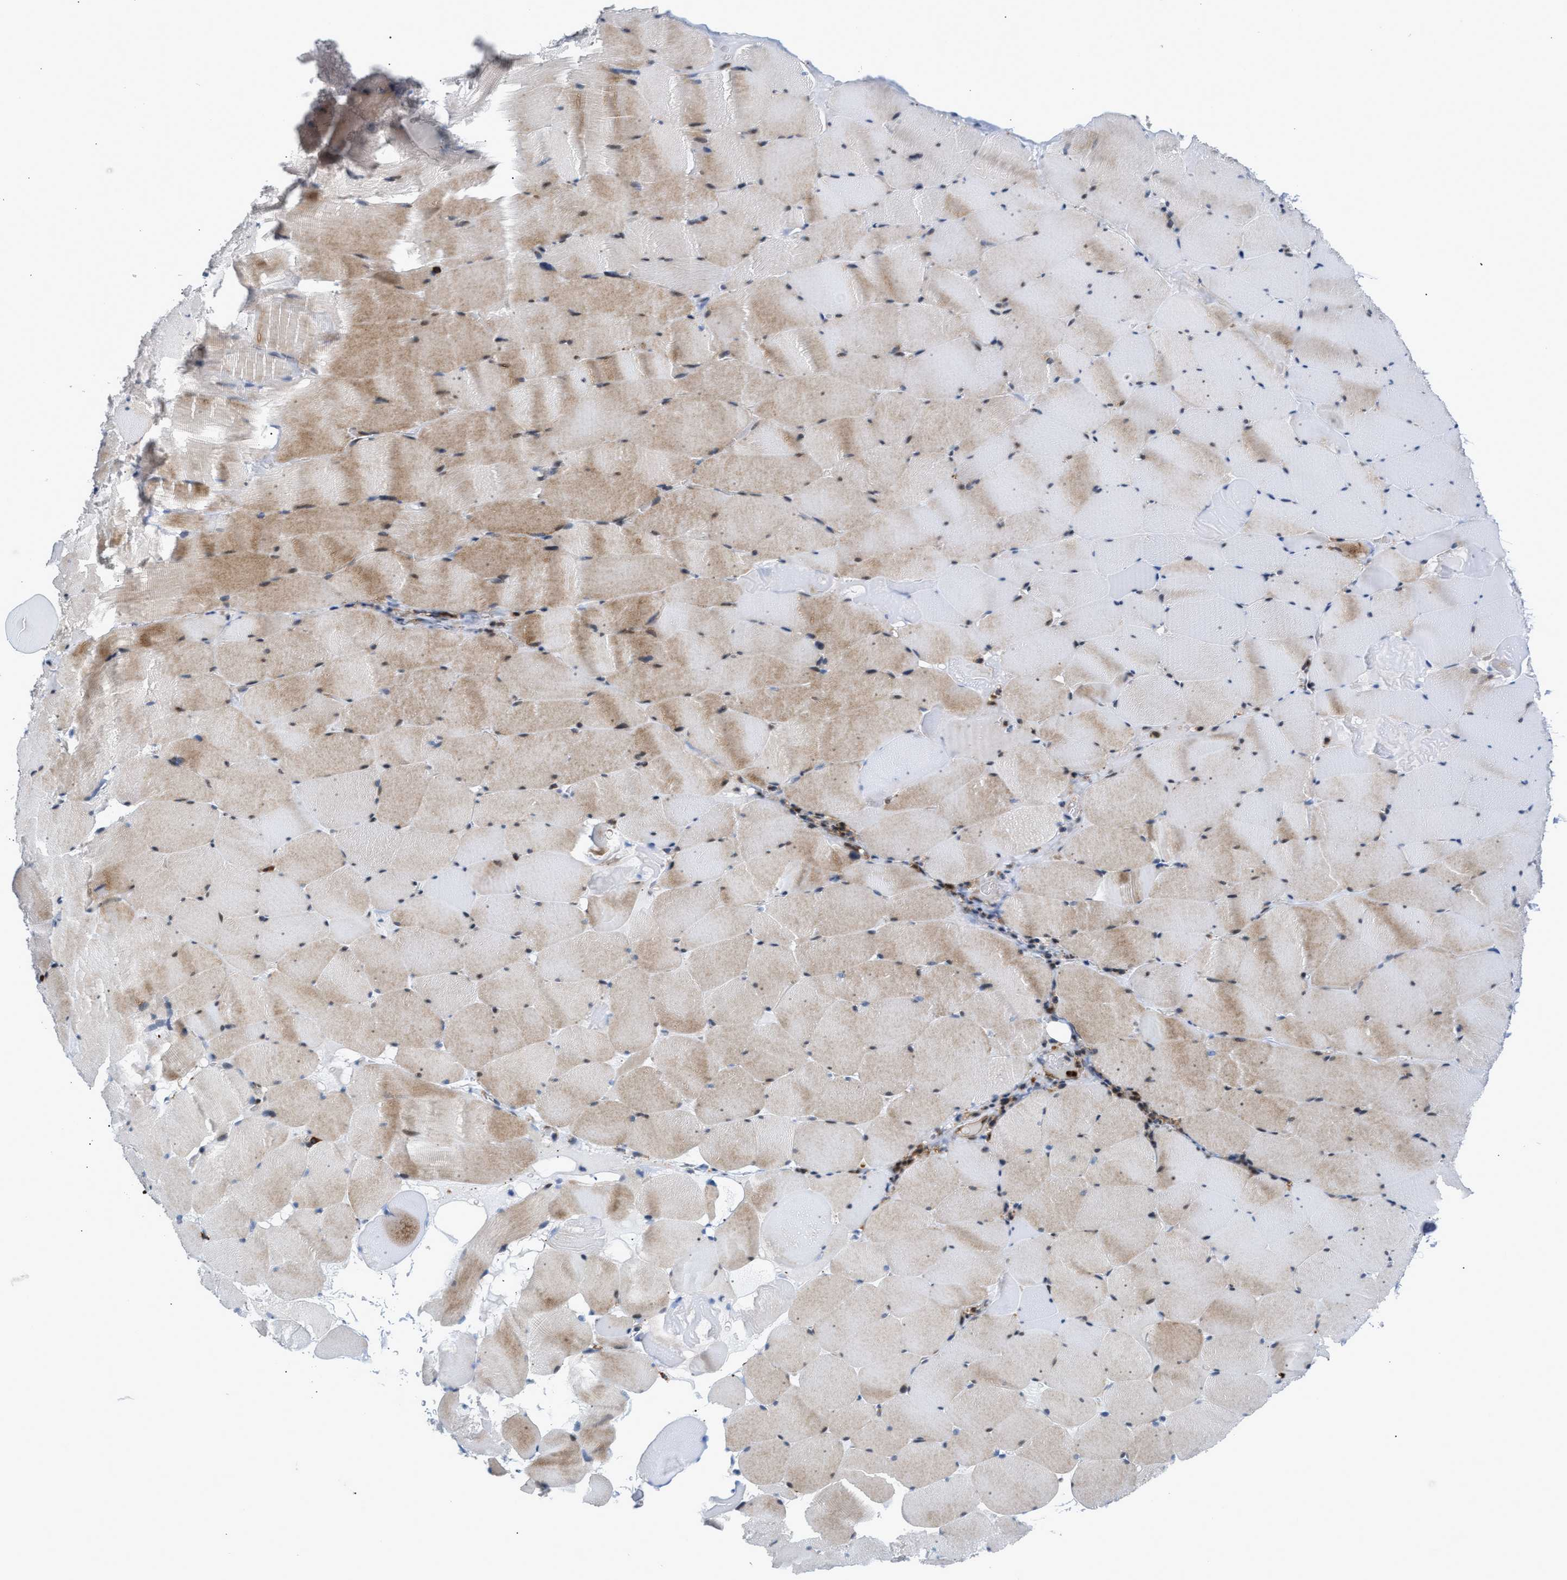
{"staining": {"intensity": "moderate", "quantity": "25%-75%", "location": "cytoplasmic/membranous,nuclear"}, "tissue": "skeletal muscle", "cell_type": "Myocytes", "image_type": "normal", "snomed": [{"axis": "morphology", "description": "Normal tissue, NOS"}, {"axis": "topography", "description": "Skeletal muscle"}], "caption": "High-power microscopy captured an immunohistochemistry histopathology image of benign skeletal muscle, revealing moderate cytoplasmic/membranous,nuclear positivity in approximately 25%-75% of myocytes.", "gene": "ATP9A", "patient": {"sex": "male", "age": 62}}